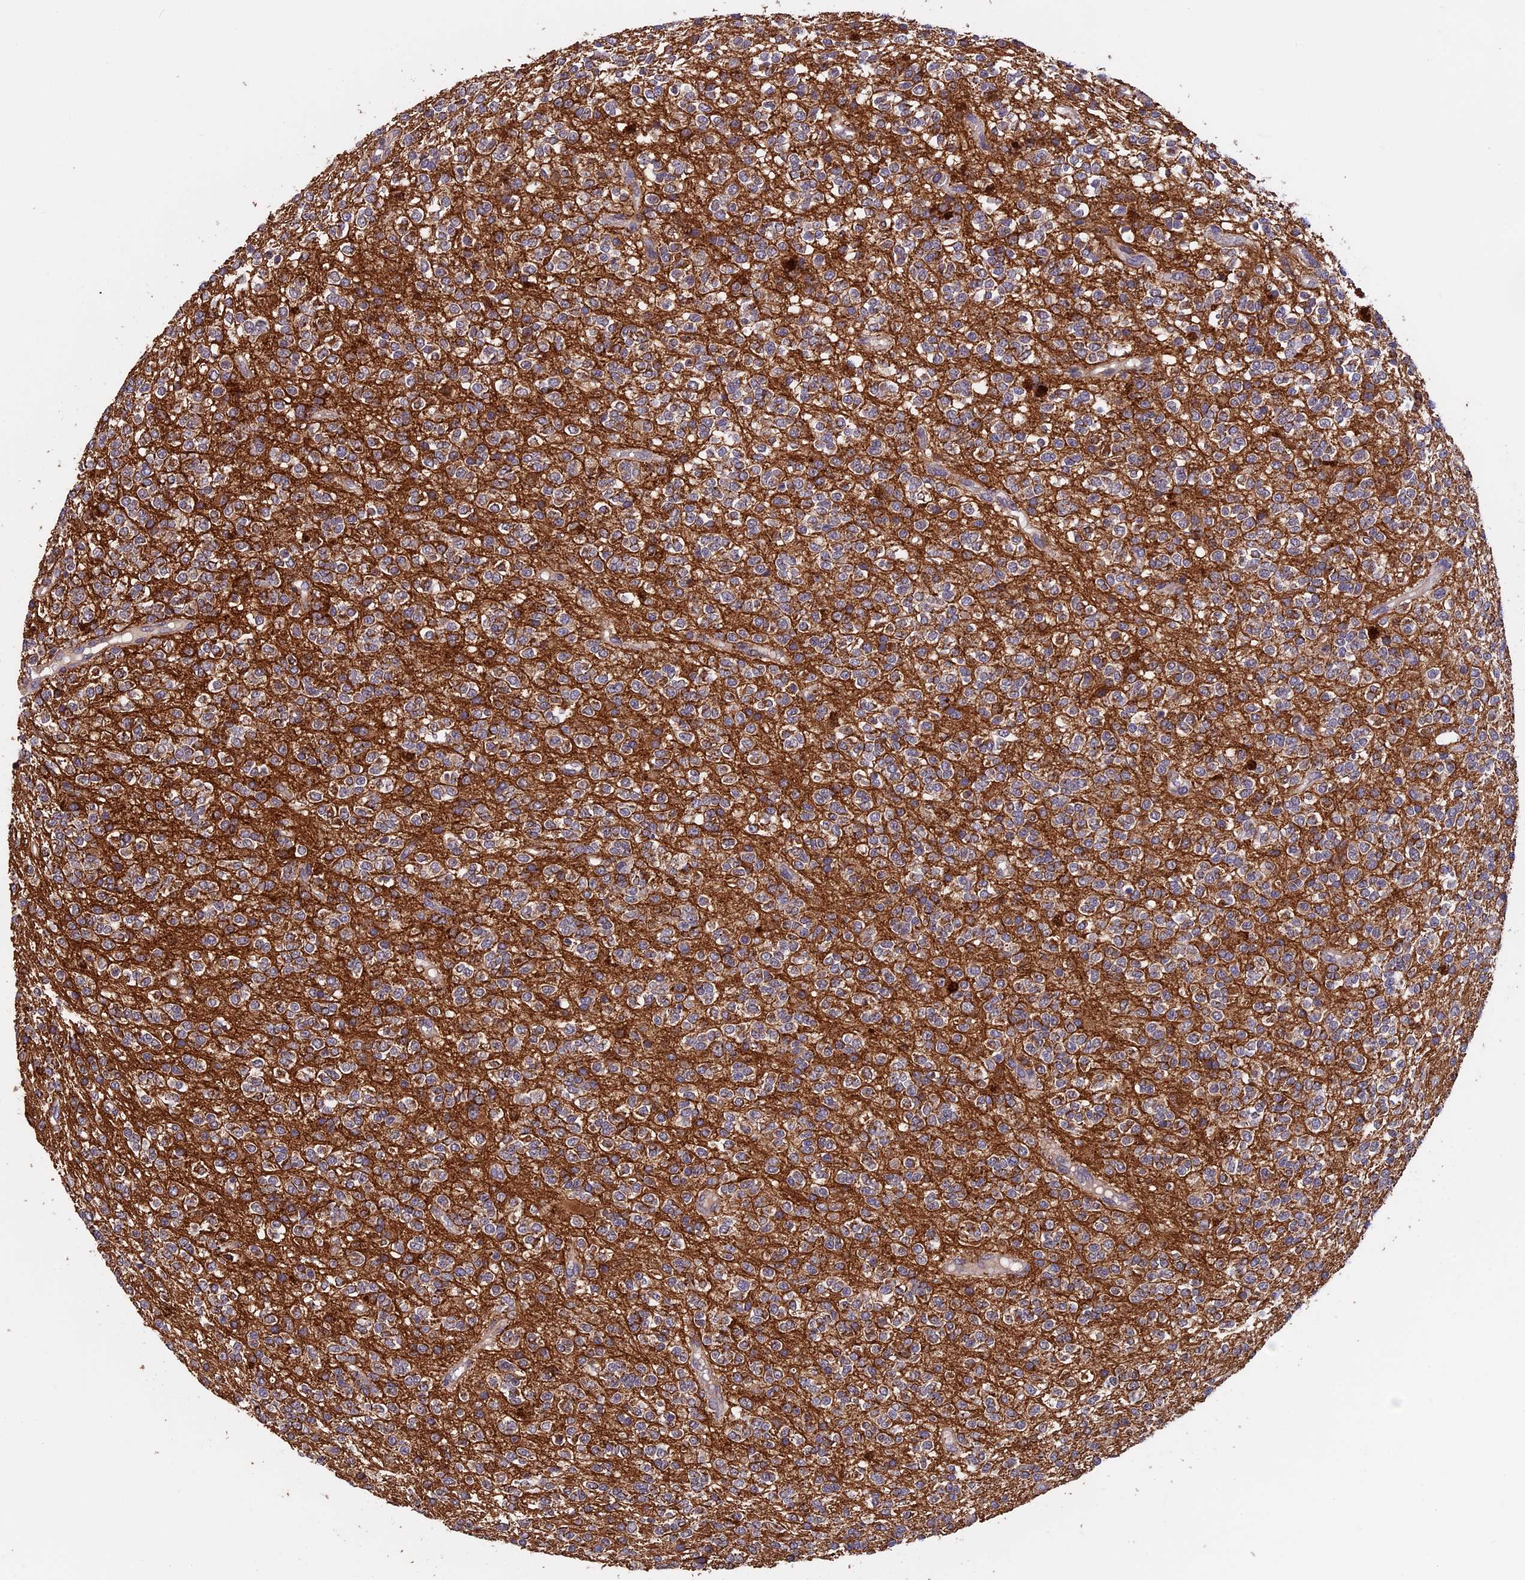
{"staining": {"intensity": "weak", "quantity": "<25%", "location": "cytoplasmic/membranous"}, "tissue": "glioma", "cell_type": "Tumor cells", "image_type": "cancer", "snomed": [{"axis": "morphology", "description": "Glioma, malignant, High grade"}, {"axis": "topography", "description": "Brain"}], "caption": "Immunohistochemical staining of high-grade glioma (malignant) displays no significant positivity in tumor cells.", "gene": "PKD2L2", "patient": {"sex": "male", "age": 34}}